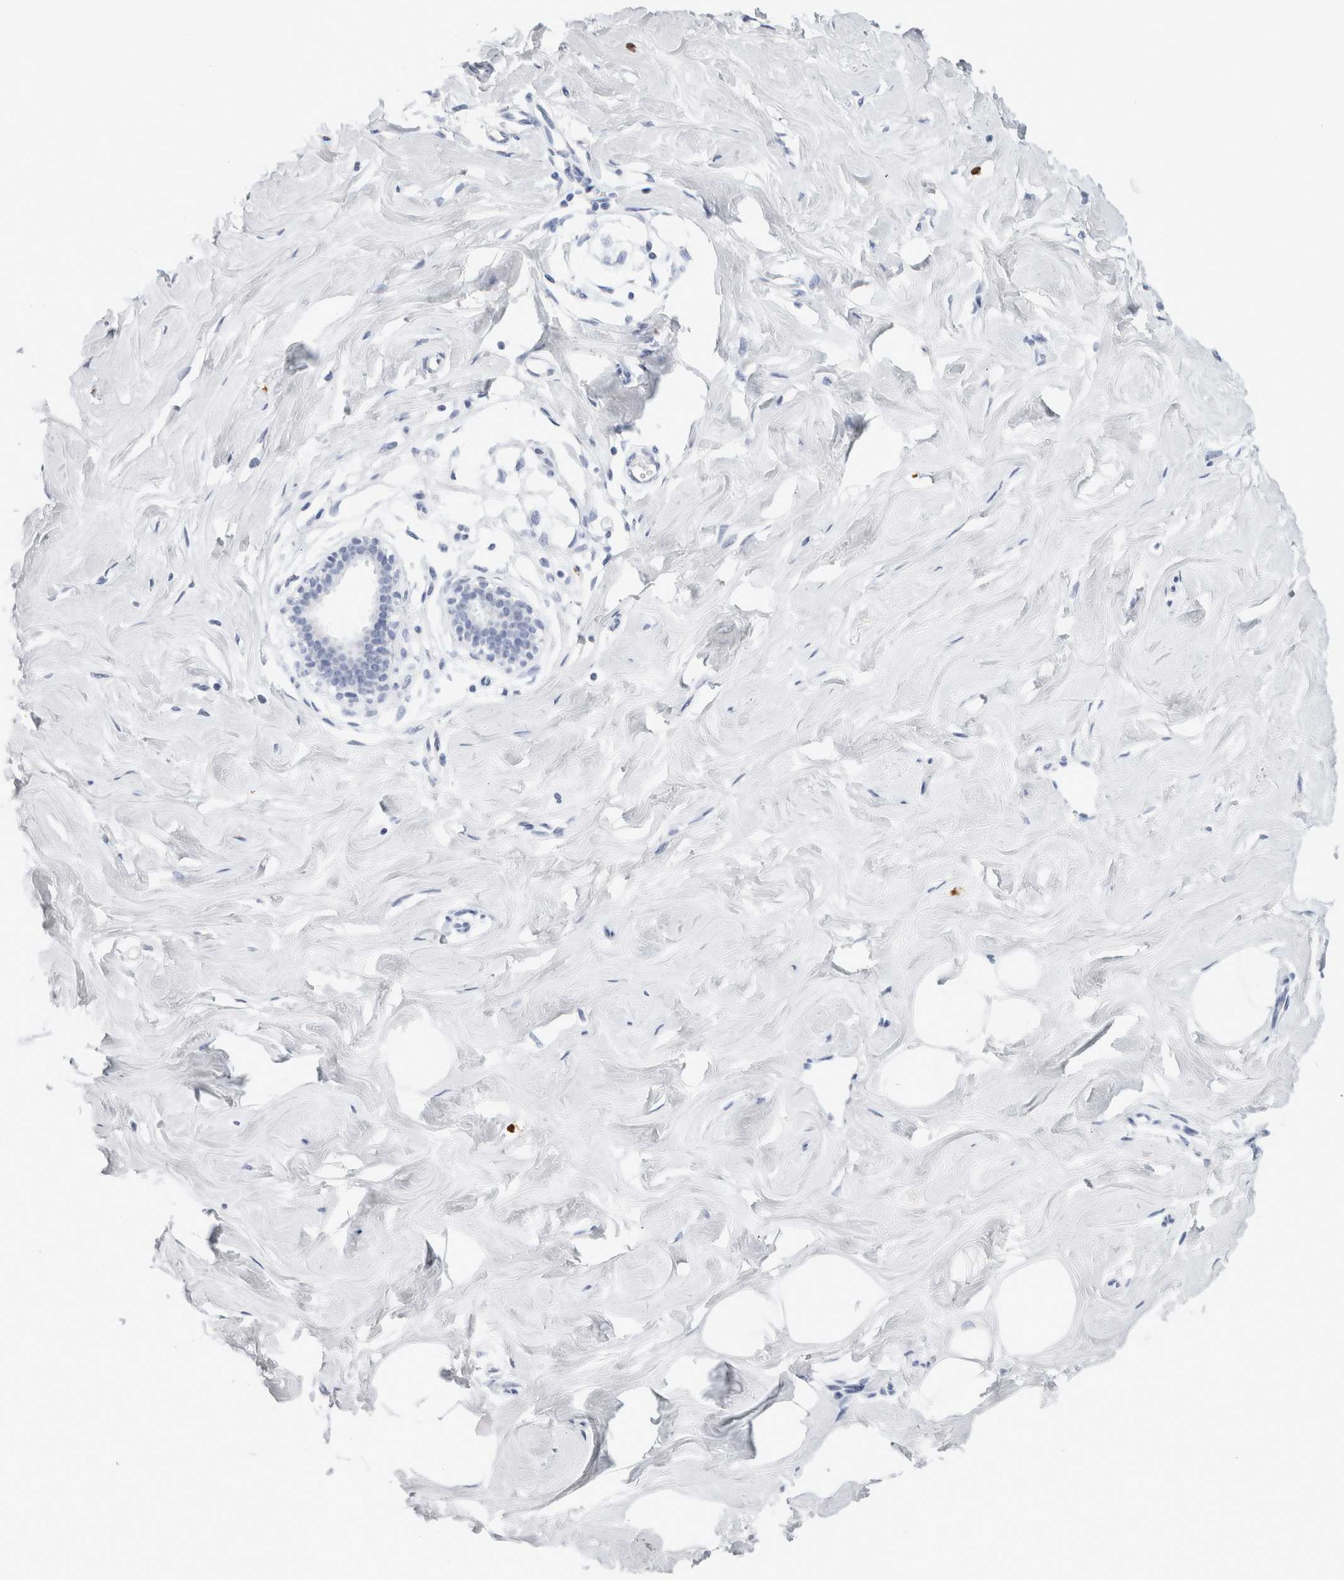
{"staining": {"intensity": "negative", "quantity": "none", "location": "none"}, "tissue": "breast", "cell_type": "Adipocytes", "image_type": "normal", "snomed": [{"axis": "morphology", "description": "Normal tissue, NOS"}, {"axis": "topography", "description": "Breast"}], "caption": "The histopathology image exhibits no staining of adipocytes in benign breast.", "gene": "S100A8", "patient": {"sex": "female", "age": 23}}